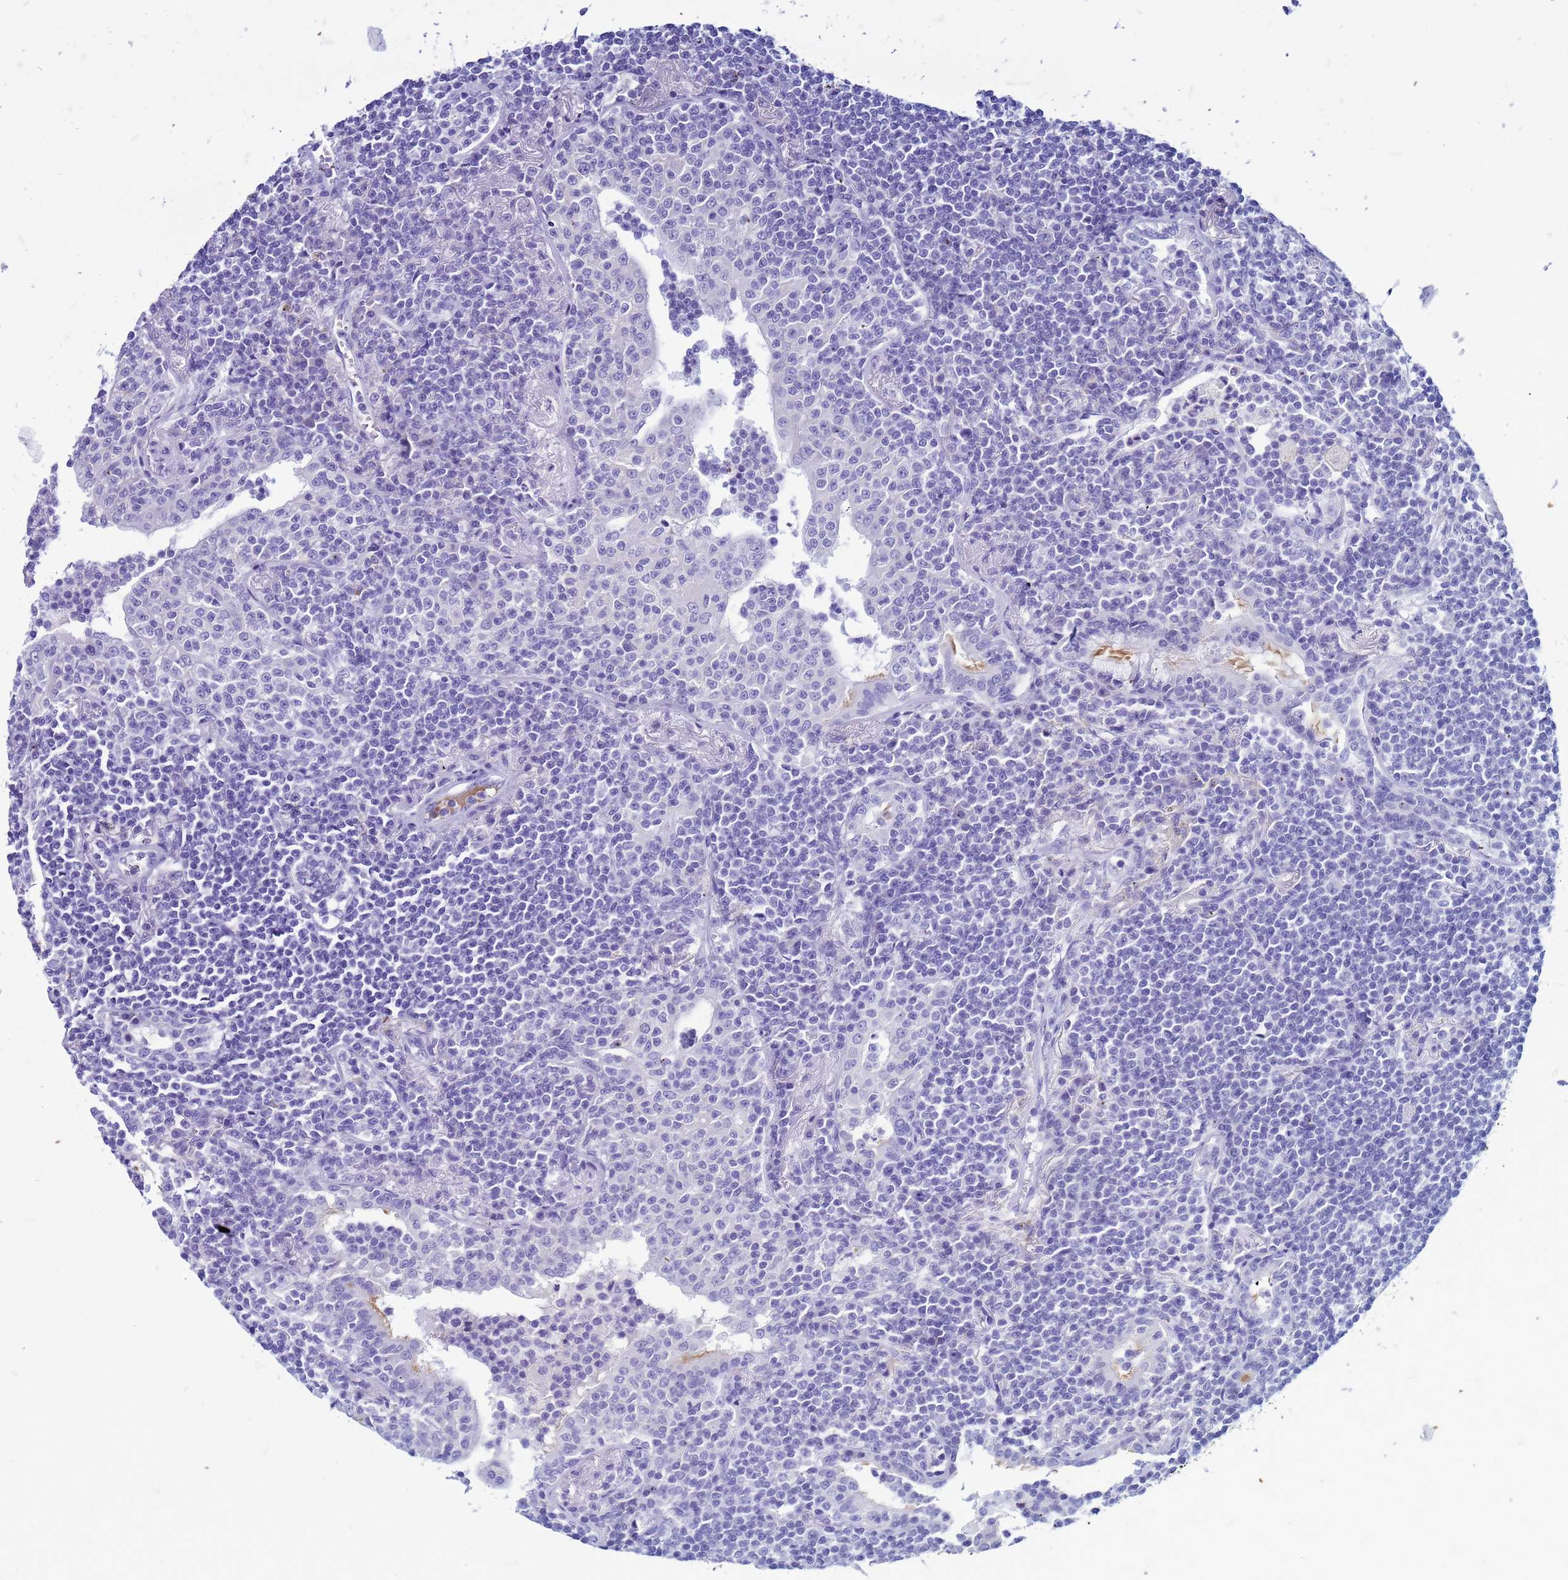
{"staining": {"intensity": "negative", "quantity": "none", "location": "none"}, "tissue": "lymphoma", "cell_type": "Tumor cells", "image_type": "cancer", "snomed": [{"axis": "morphology", "description": "Malignant lymphoma, non-Hodgkin's type, Low grade"}, {"axis": "topography", "description": "Lung"}], "caption": "Immunohistochemistry histopathology image of neoplastic tissue: human malignant lymphoma, non-Hodgkin's type (low-grade) stained with DAB (3,3'-diaminobenzidine) demonstrates no significant protein staining in tumor cells.", "gene": "CFAP100", "patient": {"sex": "female", "age": 71}}